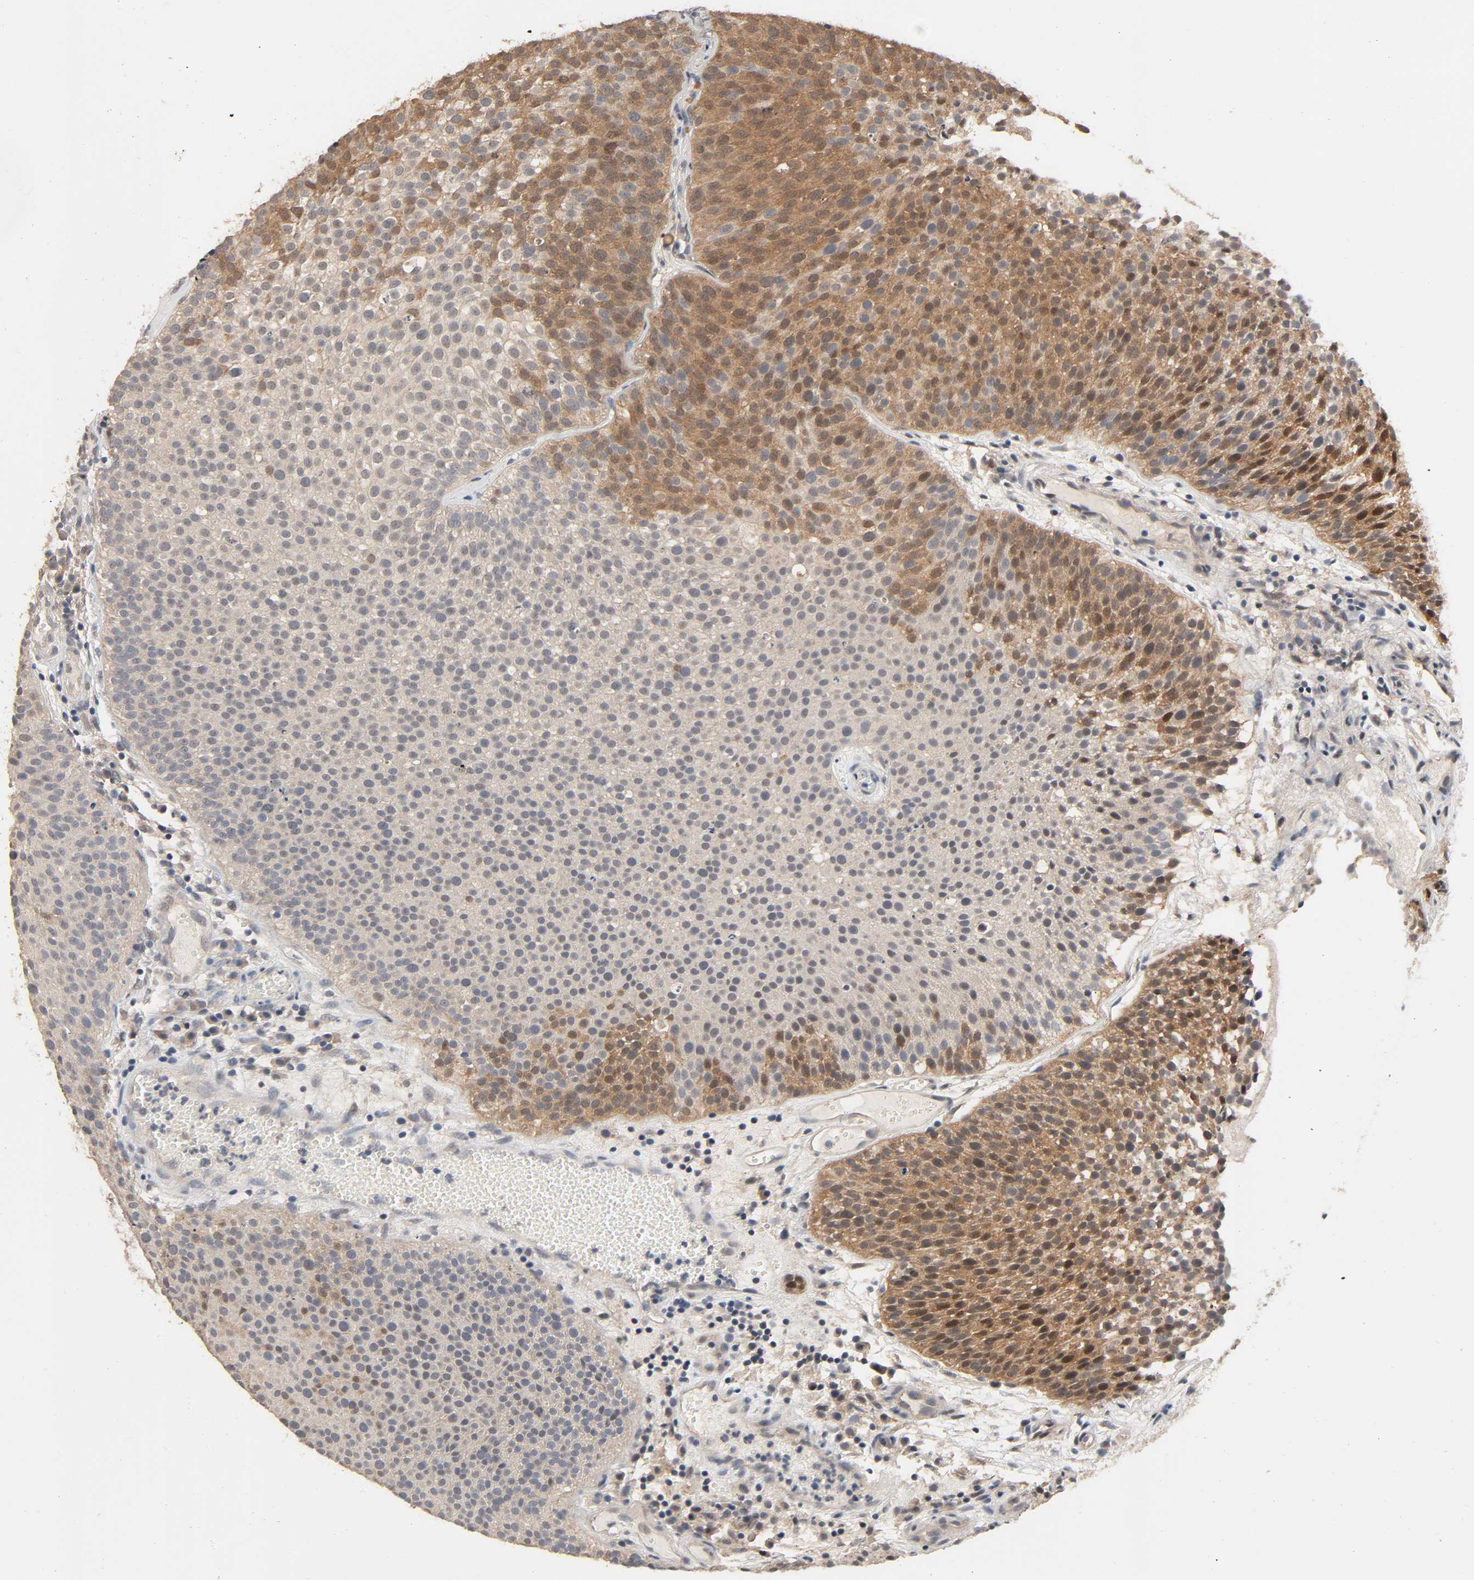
{"staining": {"intensity": "moderate", "quantity": "25%-75%", "location": "cytoplasmic/membranous"}, "tissue": "urothelial cancer", "cell_type": "Tumor cells", "image_type": "cancer", "snomed": [{"axis": "morphology", "description": "Urothelial carcinoma, Low grade"}, {"axis": "topography", "description": "Urinary bladder"}], "caption": "This photomicrograph shows urothelial cancer stained with IHC to label a protein in brown. The cytoplasmic/membranous of tumor cells show moderate positivity for the protein. Nuclei are counter-stained blue.", "gene": "MAGEA8", "patient": {"sex": "male", "age": 85}}